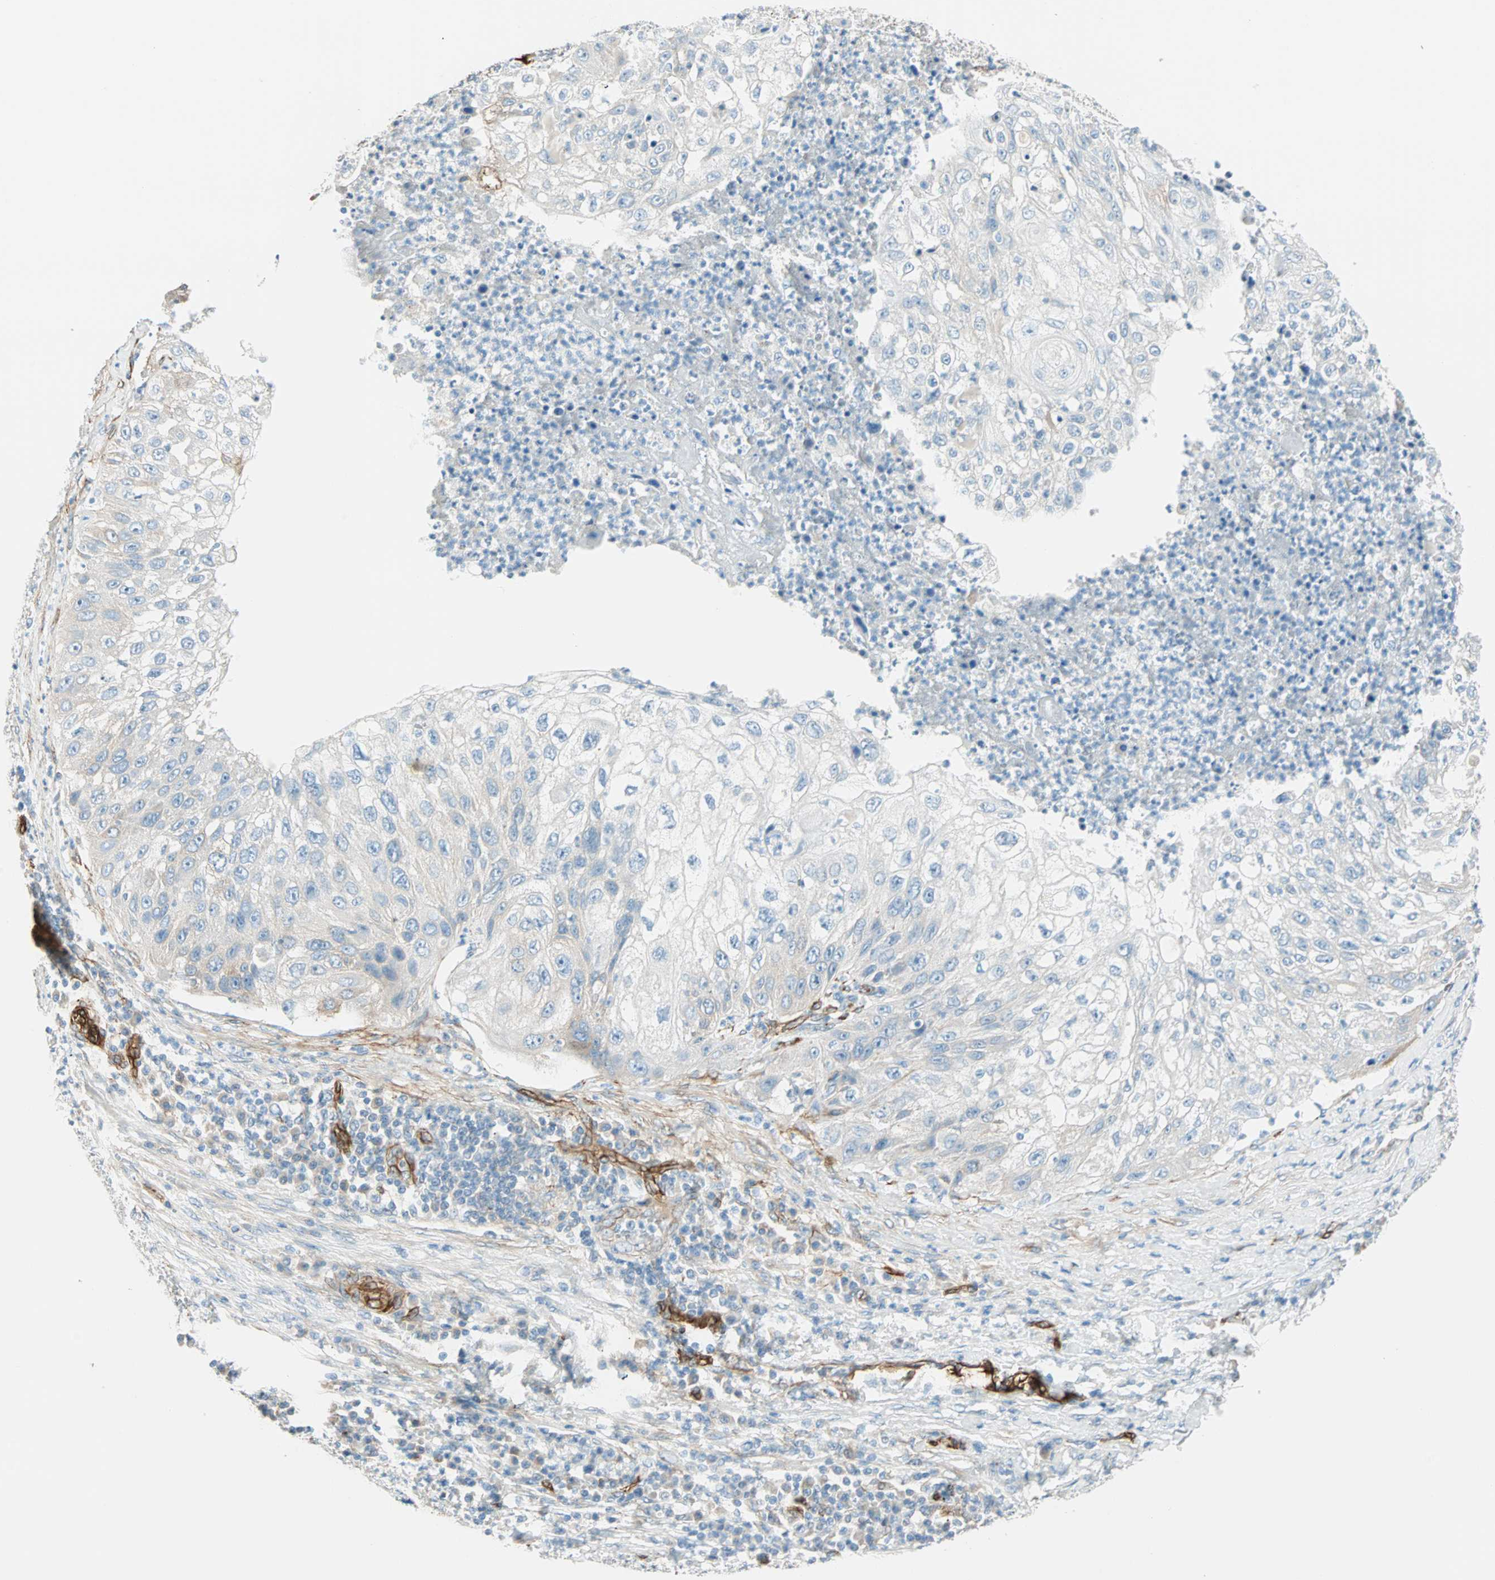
{"staining": {"intensity": "negative", "quantity": "none", "location": "none"}, "tissue": "lung cancer", "cell_type": "Tumor cells", "image_type": "cancer", "snomed": [{"axis": "morphology", "description": "Inflammation, NOS"}, {"axis": "morphology", "description": "Squamous cell carcinoma, NOS"}, {"axis": "topography", "description": "Lymph node"}, {"axis": "topography", "description": "Soft tissue"}, {"axis": "topography", "description": "Lung"}], "caption": "Immunohistochemistry (IHC) of lung cancer demonstrates no positivity in tumor cells.", "gene": "NES", "patient": {"sex": "male", "age": 66}}